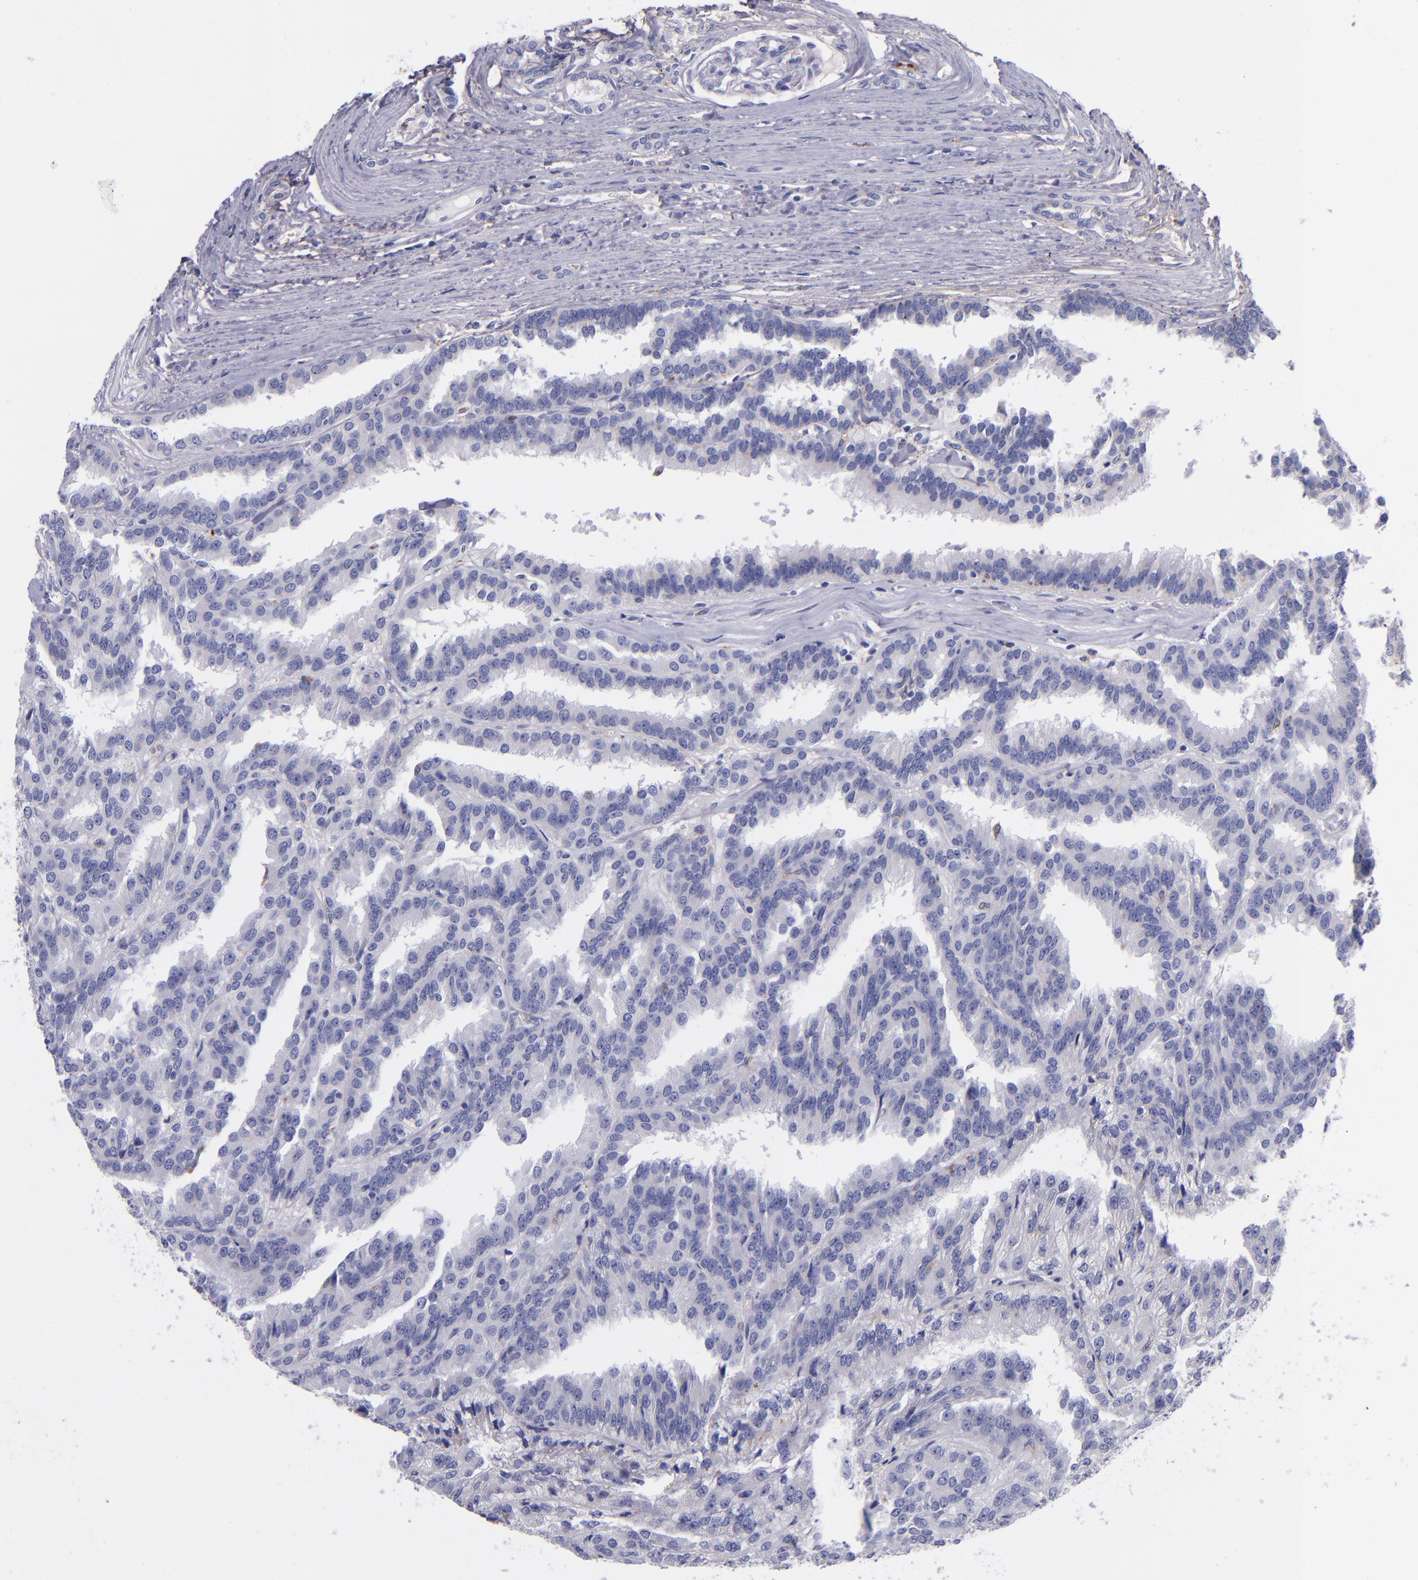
{"staining": {"intensity": "negative", "quantity": "none", "location": "none"}, "tissue": "renal cancer", "cell_type": "Tumor cells", "image_type": "cancer", "snomed": [{"axis": "morphology", "description": "Adenocarcinoma, NOS"}, {"axis": "topography", "description": "Kidney"}], "caption": "A high-resolution histopathology image shows immunohistochemistry staining of adenocarcinoma (renal), which shows no significant positivity in tumor cells. (DAB immunohistochemistry, high magnification).", "gene": "IVL", "patient": {"sex": "male", "age": 46}}